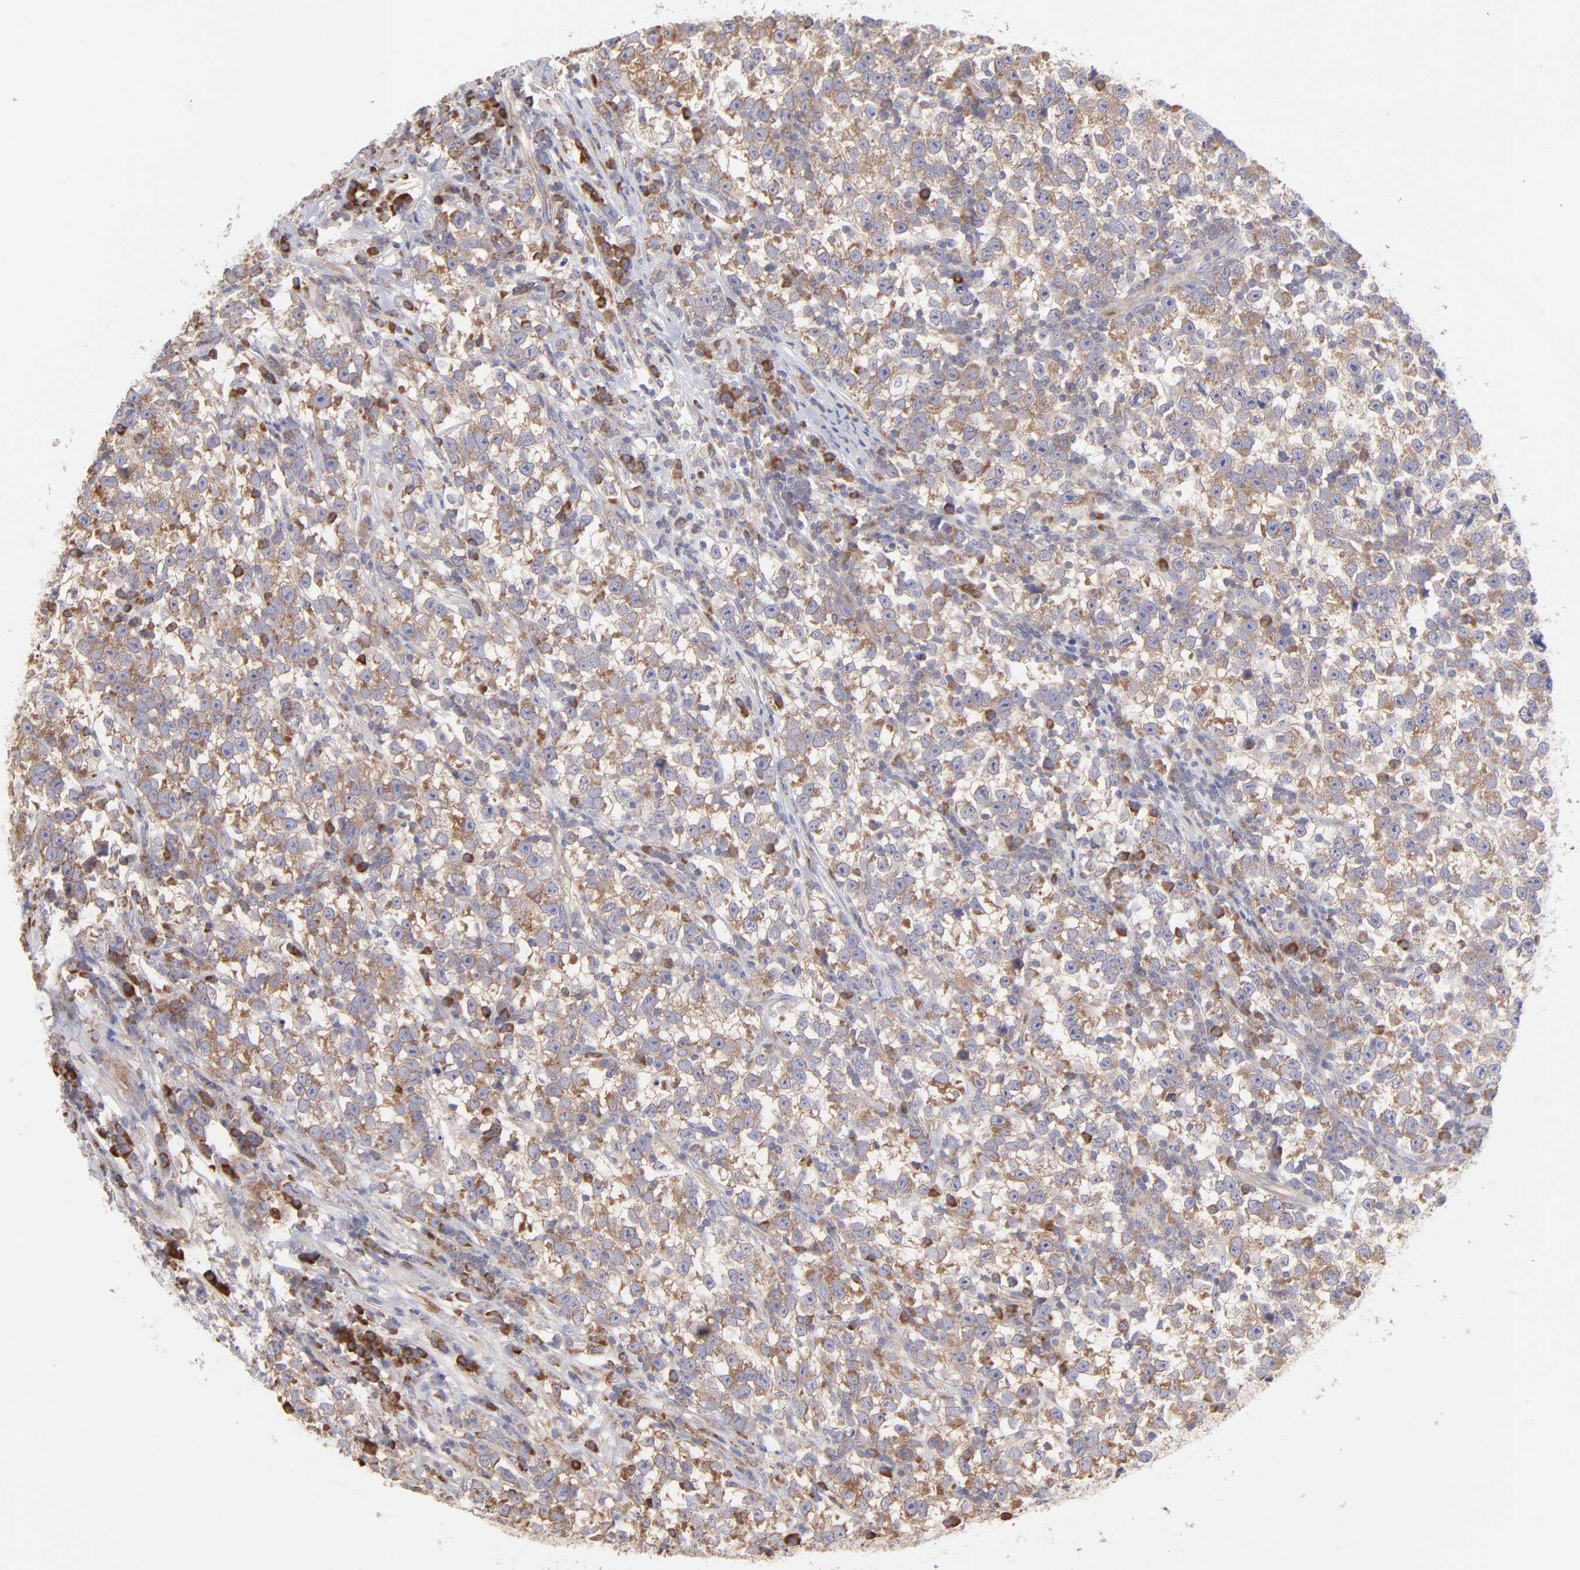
{"staining": {"intensity": "moderate", "quantity": "25%-75%", "location": "cytoplasmic/membranous"}, "tissue": "testis cancer", "cell_type": "Tumor cells", "image_type": "cancer", "snomed": [{"axis": "morphology", "description": "Seminoma, NOS"}, {"axis": "topography", "description": "Testis"}], "caption": "The micrograph demonstrates immunohistochemical staining of seminoma (testis). There is moderate cytoplasmic/membranous positivity is seen in approximately 25%-75% of tumor cells. (DAB (3,3'-diaminobenzidine) IHC with brightfield microscopy, high magnification).", "gene": "RPLP0", "patient": {"sex": "male", "age": 43}}